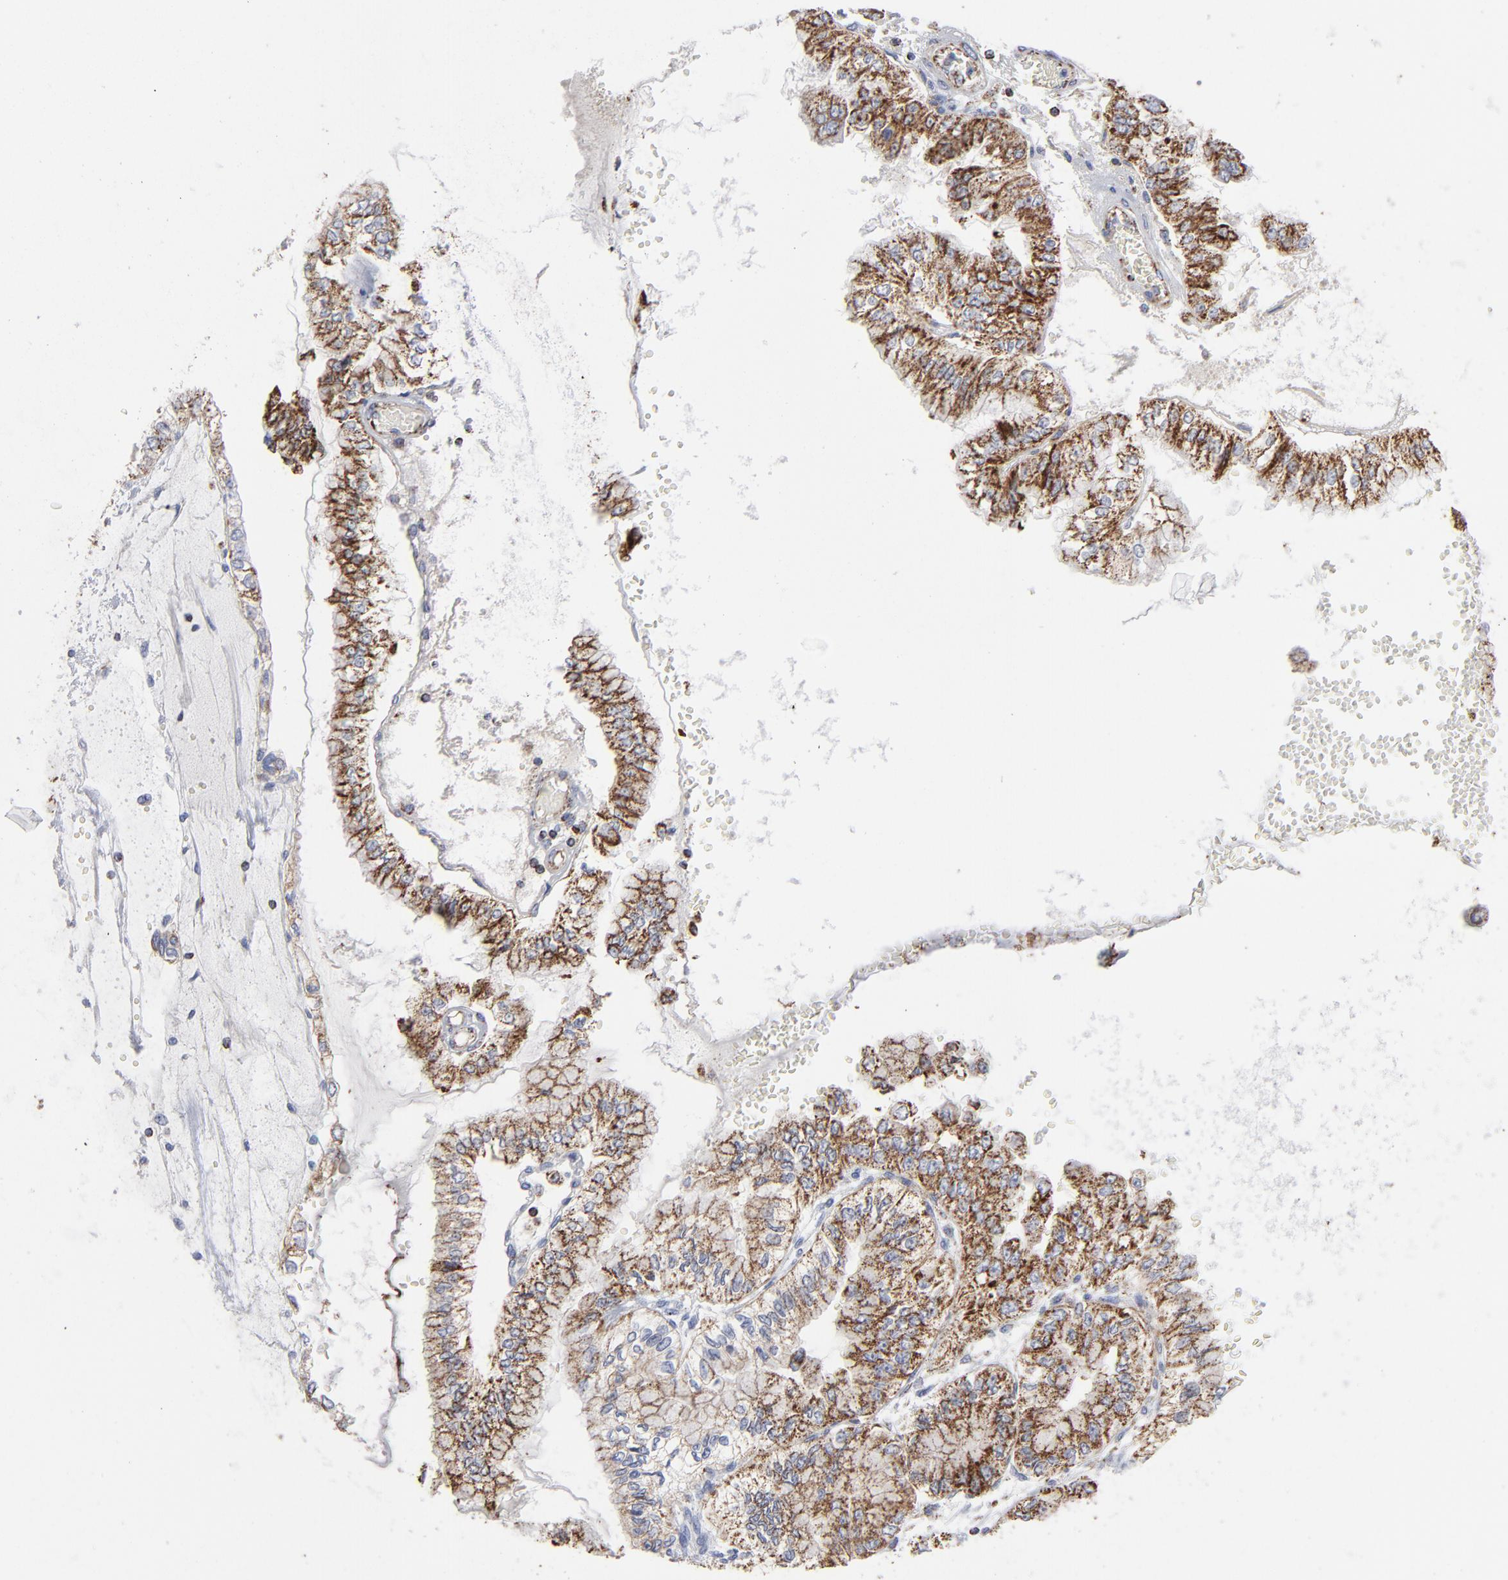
{"staining": {"intensity": "strong", "quantity": ">75%", "location": "cytoplasmic/membranous"}, "tissue": "liver cancer", "cell_type": "Tumor cells", "image_type": "cancer", "snomed": [{"axis": "morphology", "description": "Cholangiocarcinoma"}, {"axis": "topography", "description": "Liver"}], "caption": "The histopathology image exhibits immunohistochemical staining of cholangiocarcinoma (liver). There is strong cytoplasmic/membranous expression is appreciated in approximately >75% of tumor cells.", "gene": "ASB3", "patient": {"sex": "female", "age": 79}}